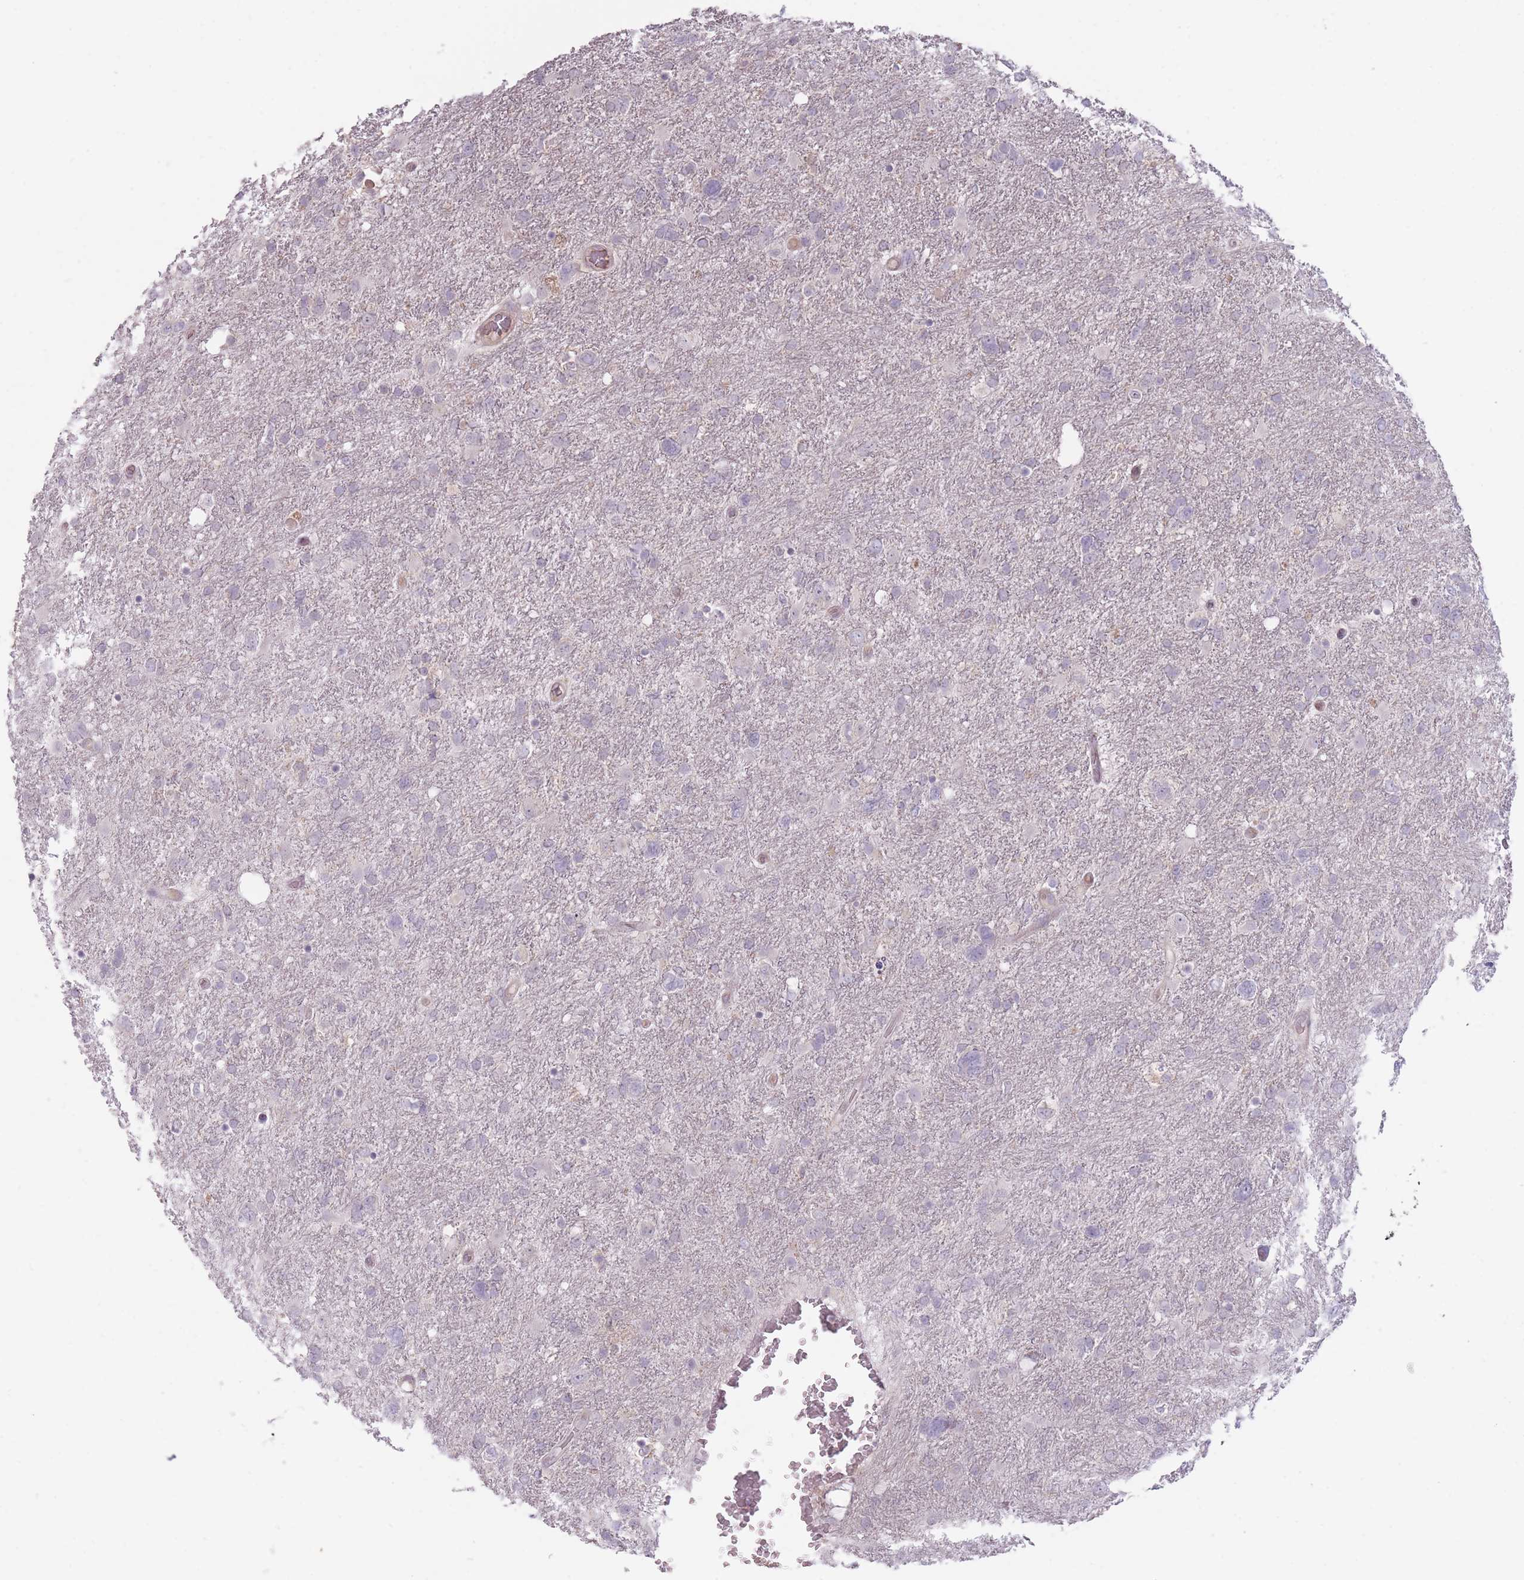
{"staining": {"intensity": "negative", "quantity": "none", "location": "none"}, "tissue": "glioma", "cell_type": "Tumor cells", "image_type": "cancer", "snomed": [{"axis": "morphology", "description": "Glioma, malignant, High grade"}, {"axis": "topography", "description": "Brain"}], "caption": "There is no significant positivity in tumor cells of glioma.", "gene": "TET3", "patient": {"sex": "male", "age": 61}}